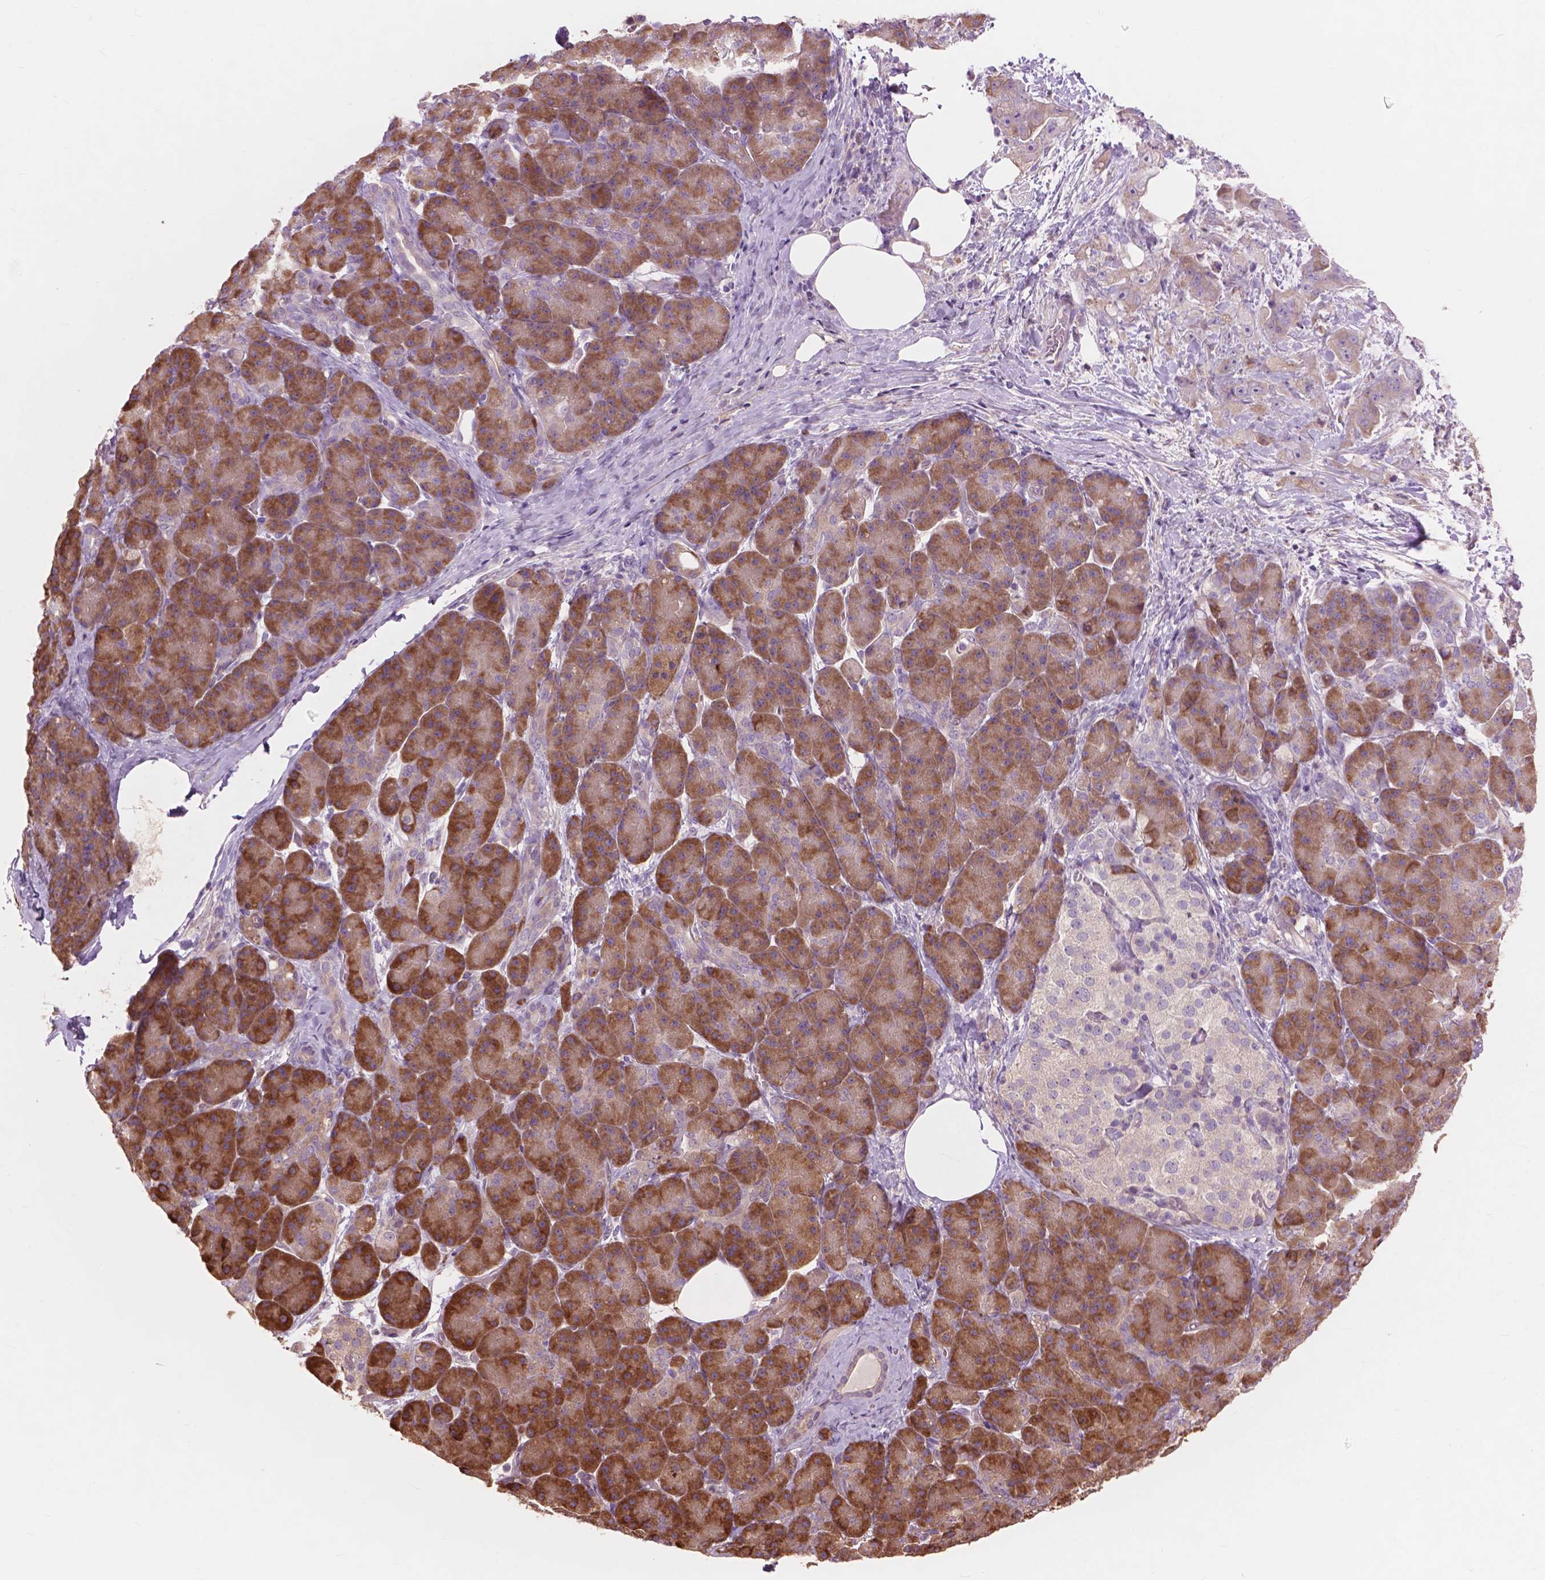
{"staining": {"intensity": "strong", "quantity": "25%-75%", "location": "cytoplasmic/membranous"}, "tissue": "pancreas", "cell_type": "Exocrine glandular cells", "image_type": "normal", "snomed": [{"axis": "morphology", "description": "Normal tissue, NOS"}, {"axis": "topography", "description": "Pancreas"}], "caption": "A brown stain highlights strong cytoplasmic/membranous staining of a protein in exocrine glandular cells of benign pancreas. (IHC, brightfield microscopy, high magnification).", "gene": "FNIP1", "patient": {"sex": "male", "age": 57}}